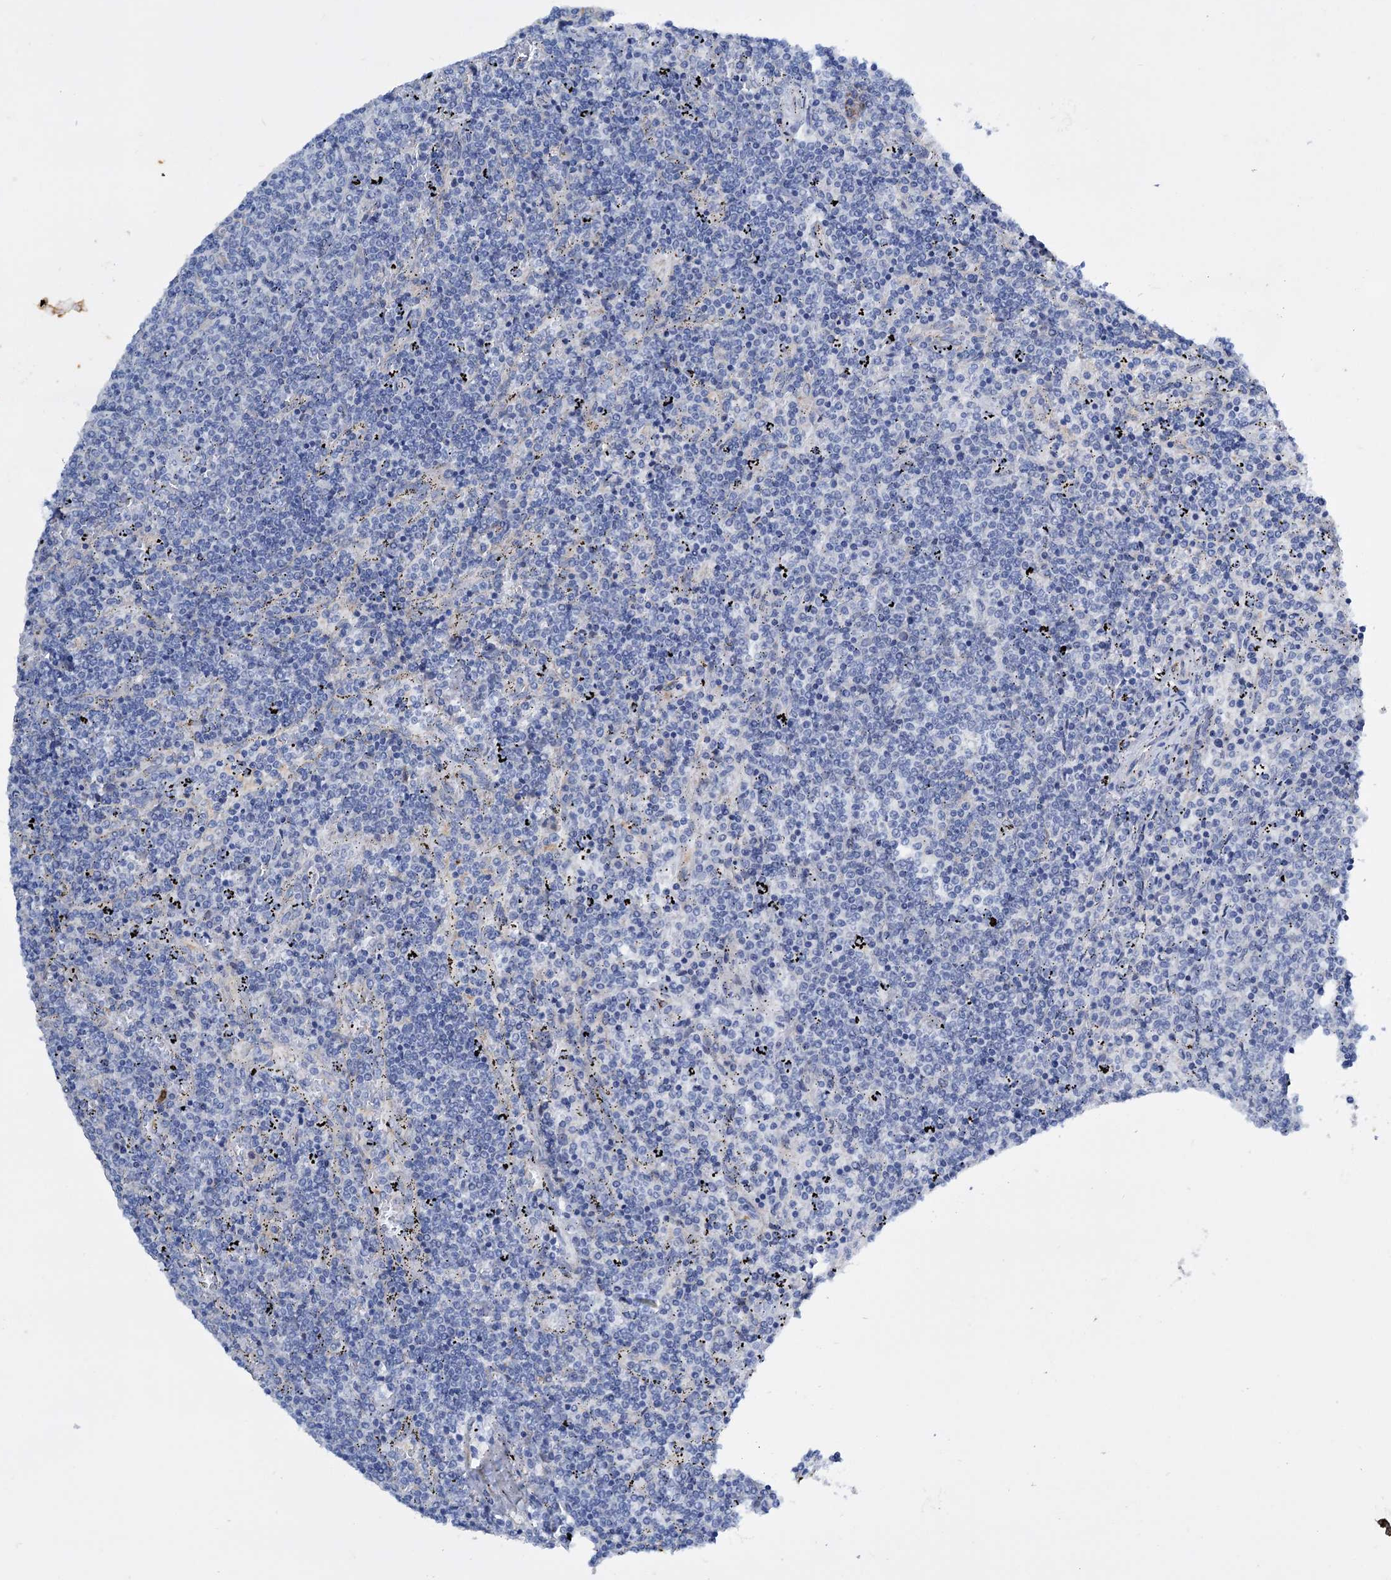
{"staining": {"intensity": "negative", "quantity": "none", "location": "none"}, "tissue": "lymphoma", "cell_type": "Tumor cells", "image_type": "cancer", "snomed": [{"axis": "morphology", "description": "Malignant lymphoma, non-Hodgkin's type, Low grade"}, {"axis": "topography", "description": "Spleen"}], "caption": "An IHC micrograph of lymphoma is shown. There is no staining in tumor cells of lymphoma.", "gene": "FAAP20", "patient": {"sex": "female", "age": 50}}